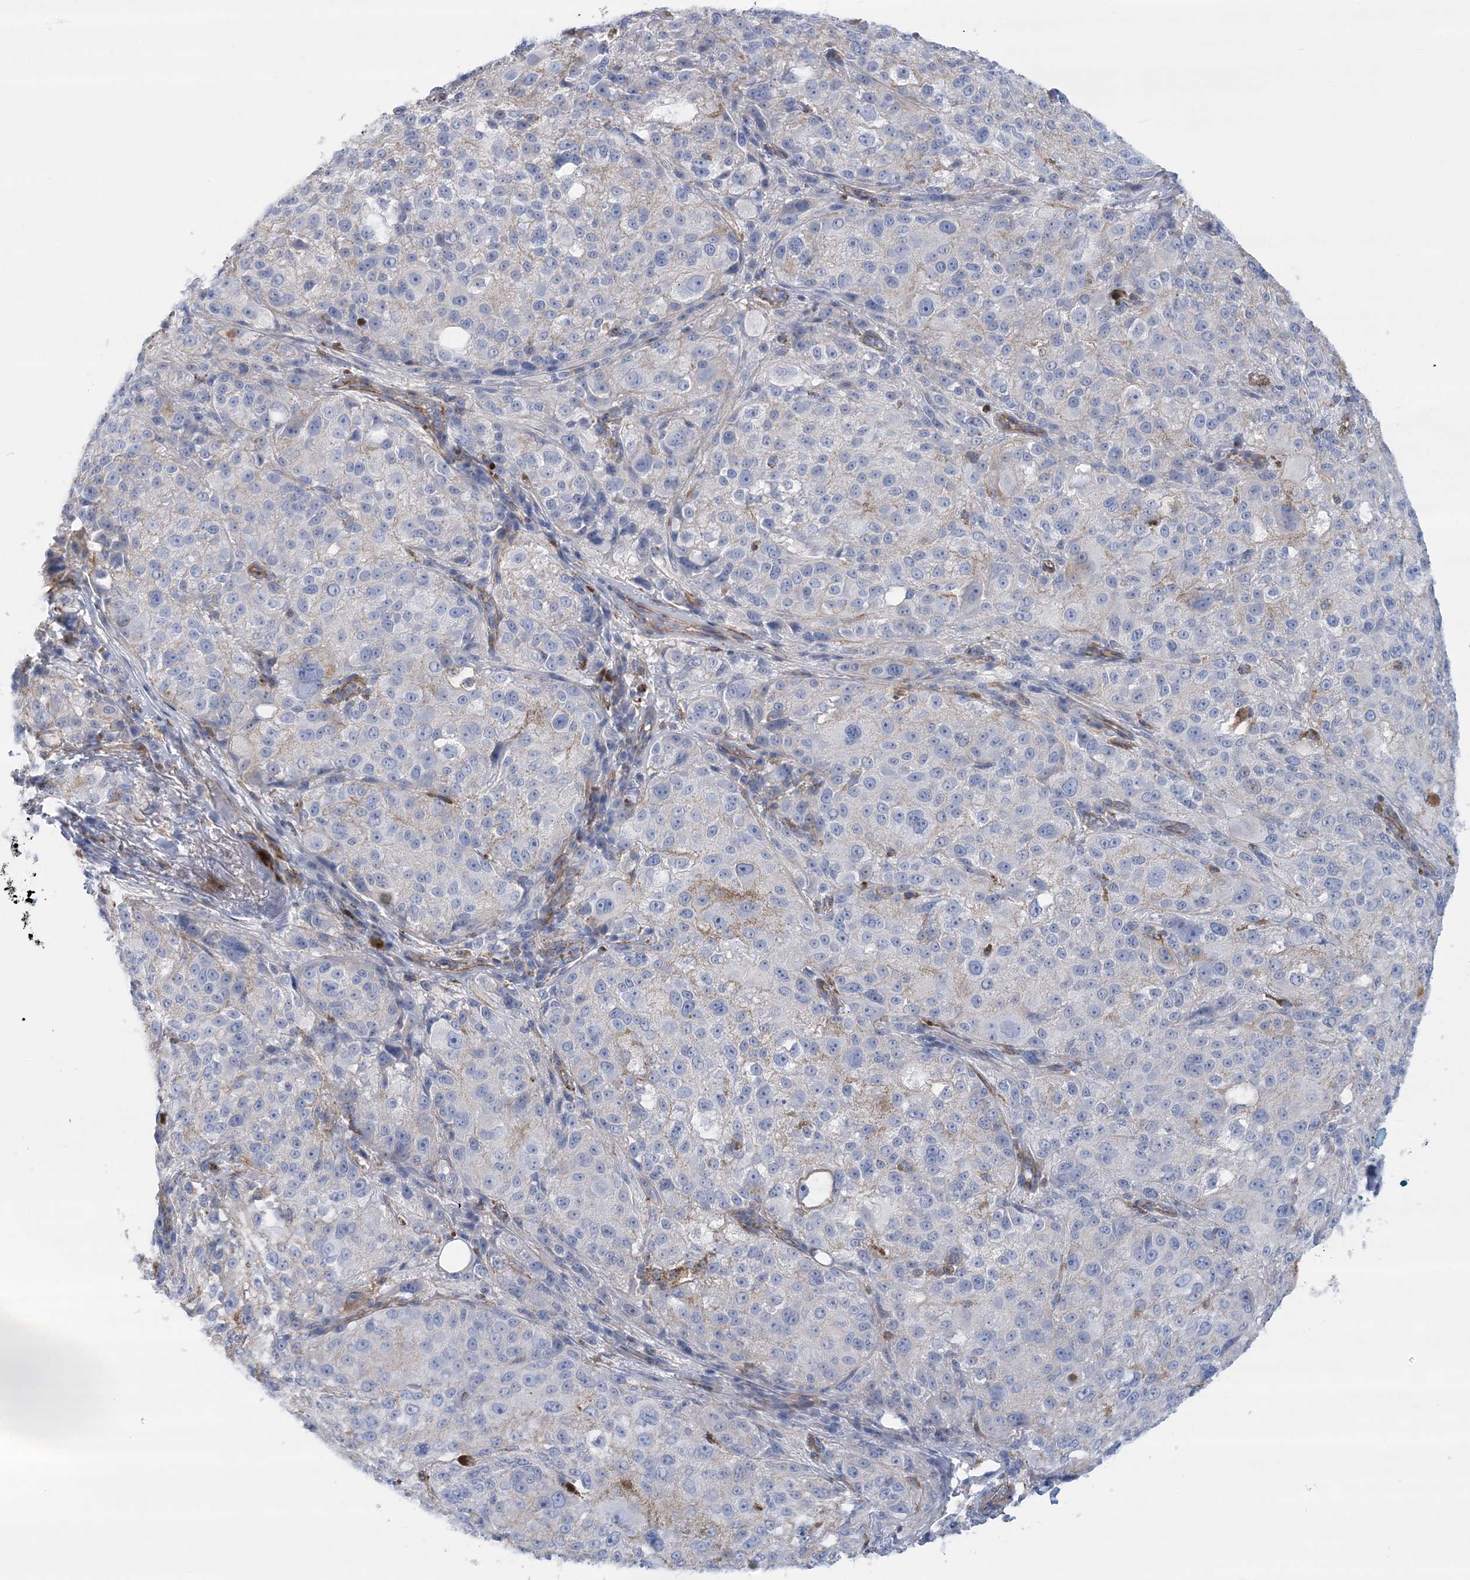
{"staining": {"intensity": "negative", "quantity": "none", "location": "none"}, "tissue": "melanoma", "cell_type": "Tumor cells", "image_type": "cancer", "snomed": [{"axis": "morphology", "description": "Necrosis, NOS"}, {"axis": "morphology", "description": "Malignant melanoma, NOS"}, {"axis": "topography", "description": "Skin"}], "caption": "This is a micrograph of immunohistochemistry staining of melanoma, which shows no expression in tumor cells.", "gene": "C11orf21", "patient": {"sex": "female", "age": 87}}